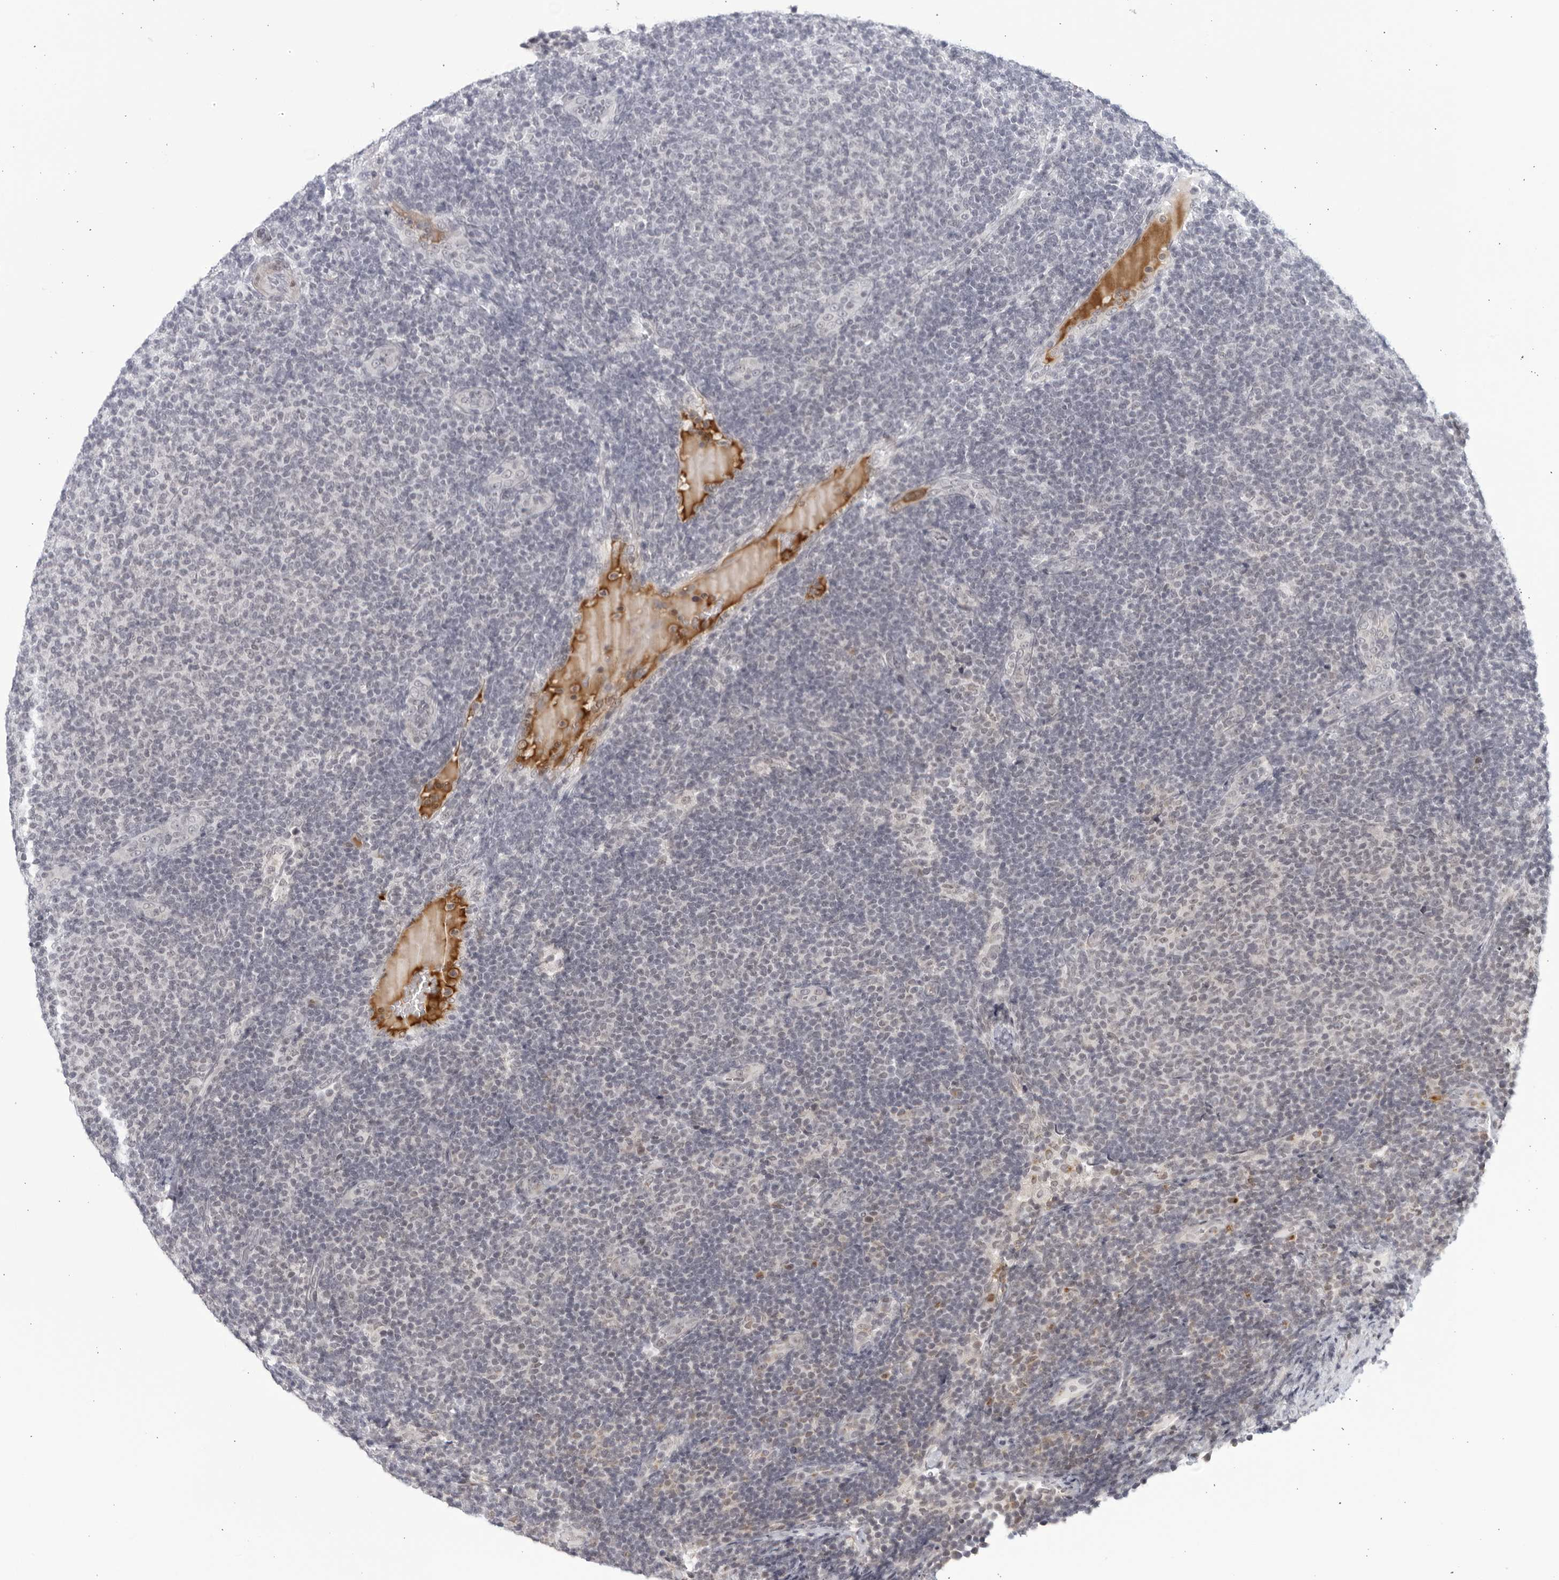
{"staining": {"intensity": "negative", "quantity": "none", "location": "none"}, "tissue": "lymphoma", "cell_type": "Tumor cells", "image_type": "cancer", "snomed": [{"axis": "morphology", "description": "Malignant lymphoma, non-Hodgkin's type, Low grade"}, {"axis": "topography", "description": "Lymph node"}], "caption": "Micrograph shows no protein expression in tumor cells of lymphoma tissue.", "gene": "WDTC1", "patient": {"sex": "male", "age": 66}}